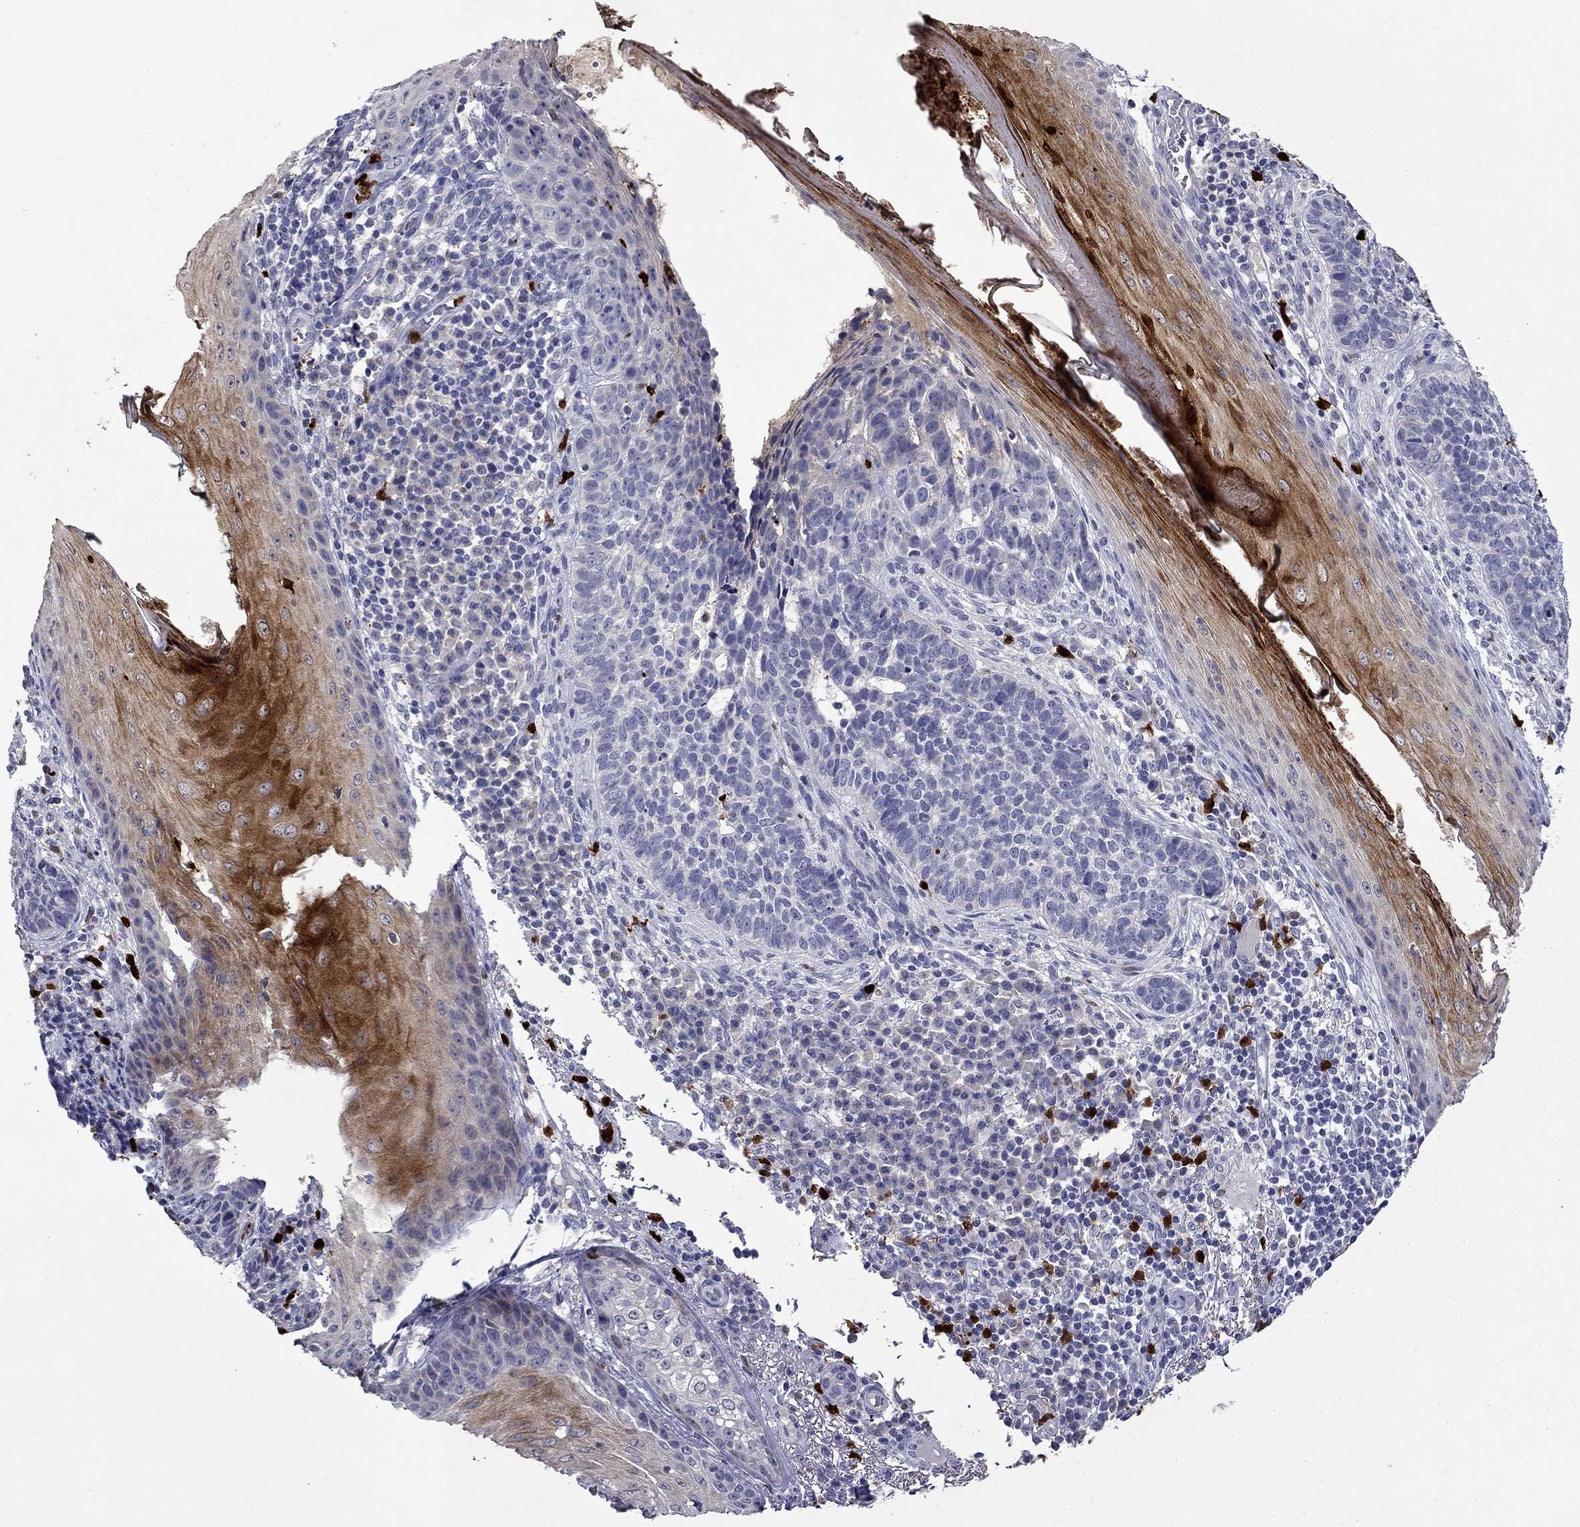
{"staining": {"intensity": "strong", "quantity": "<25%", "location": "cytoplasmic/membranous,nuclear"}, "tissue": "skin cancer", "cell_type": "Tumor cells", "image_type": "cancer", "snomed": [{"axis": "morphology", "description": "Basal cell carcinoma"}, {"axis": "topography", "description": "Skin"}], "caption": "Basal cell carcinoma (skin) stained with DAB immunohistochemistry reveals medium levels of strong cytoplasmic/membranous and nuclear staining in approximately <25% of tumor cells.", "gene": "IRF5", "patient": {"sex": "female", "age": 69}}